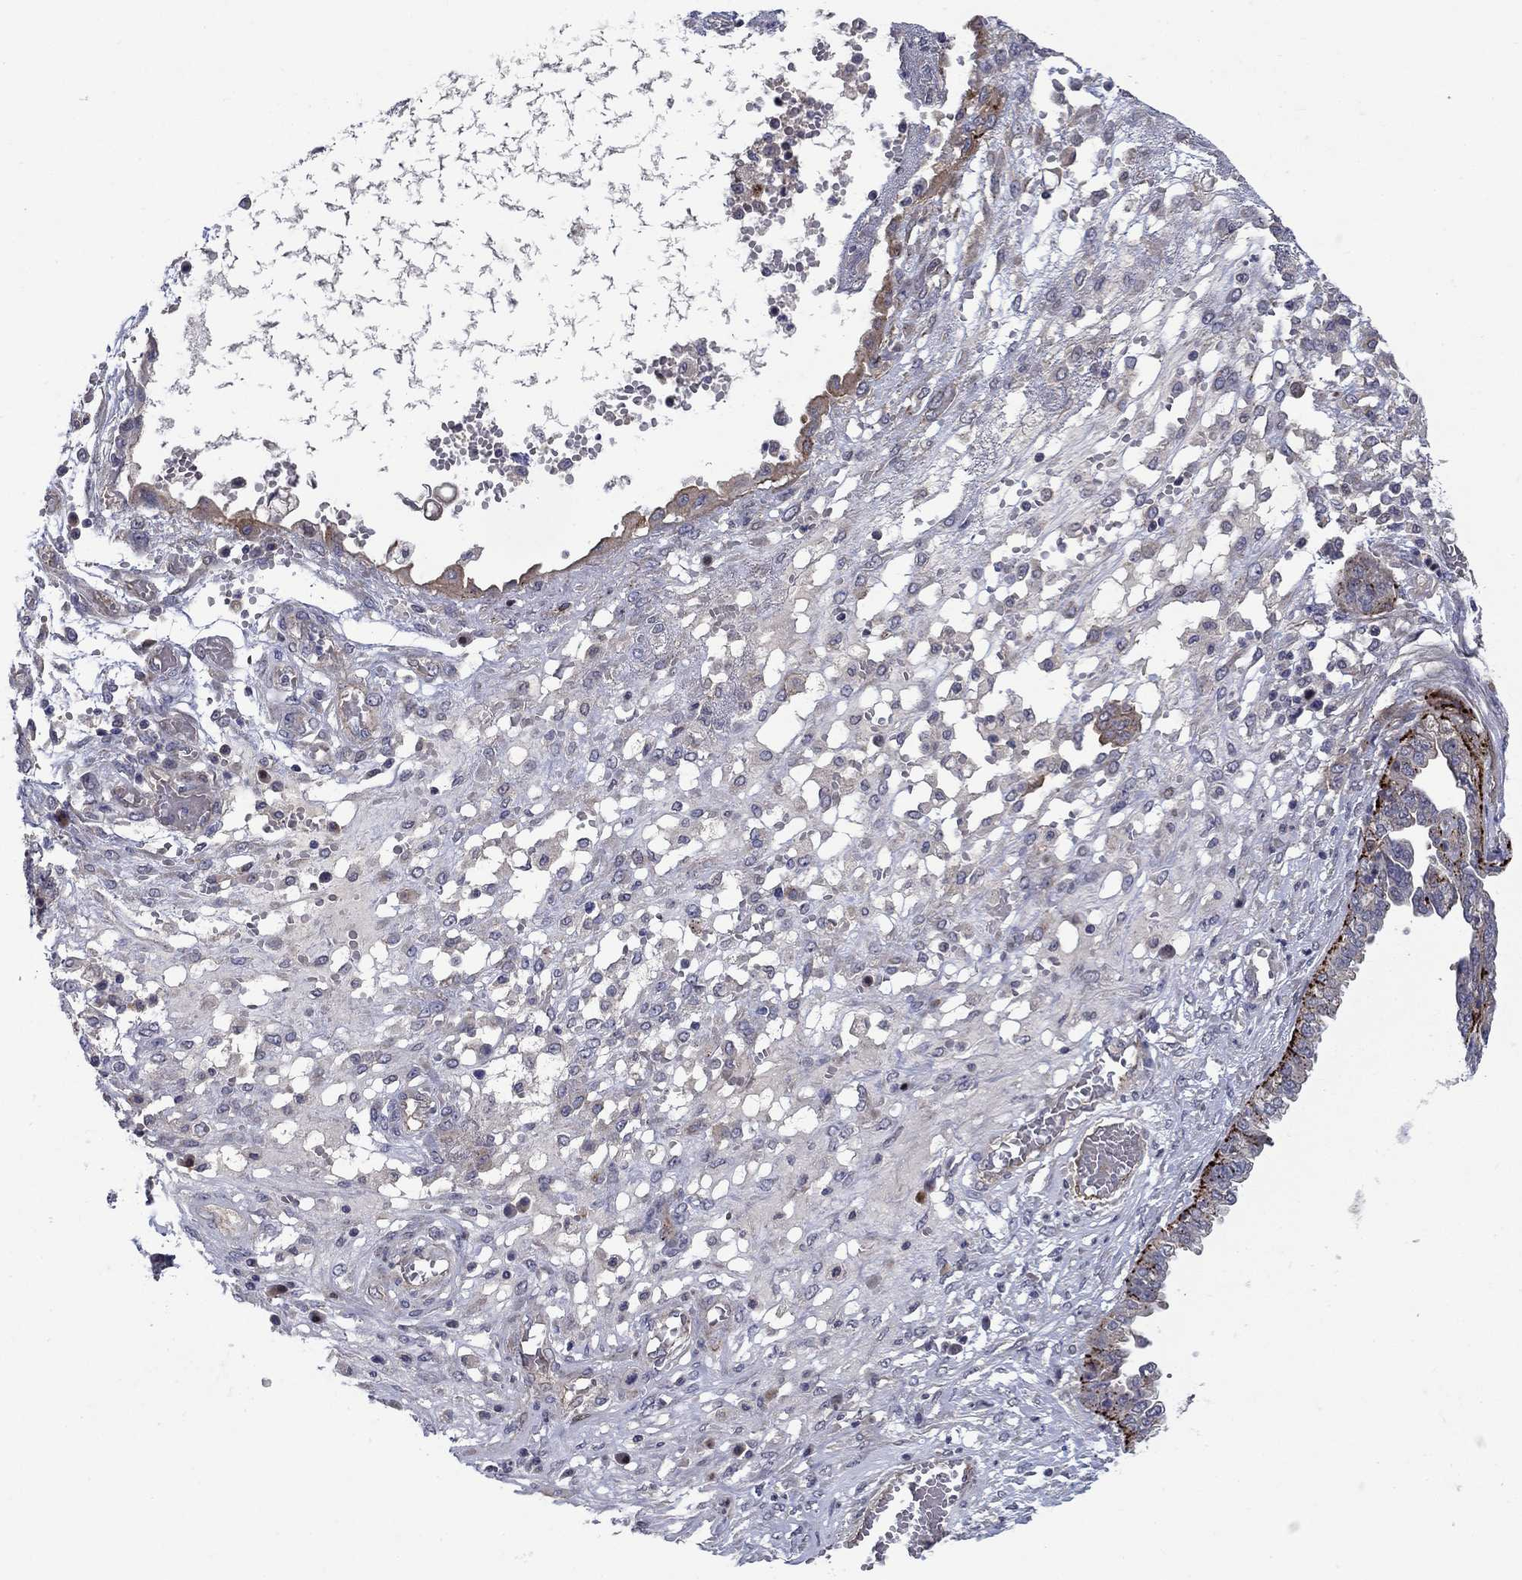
{"staining": {"intensity": "moderate", "quantity": "<25%", "location": "cytoplasmic/membranous"}, "tissue": "ovarian cancer", "cell_type": "Tumor cells", "image_type": "cancer", "snomed": [{"axis": "morphology", "description": "Cystadenocarcinoma, serous, NOS"}, {"axis": "topography", "description": "Ovary"}], "caption": "Brown immunohistochemical staining in human ovarian serous cystadenocarcinoma shows moderate cytoplasmic/membranous expression in approximately <25% of tumor cells.", "gene": "SLC7A1", "patient": {"sex": "female", "age": 67}}